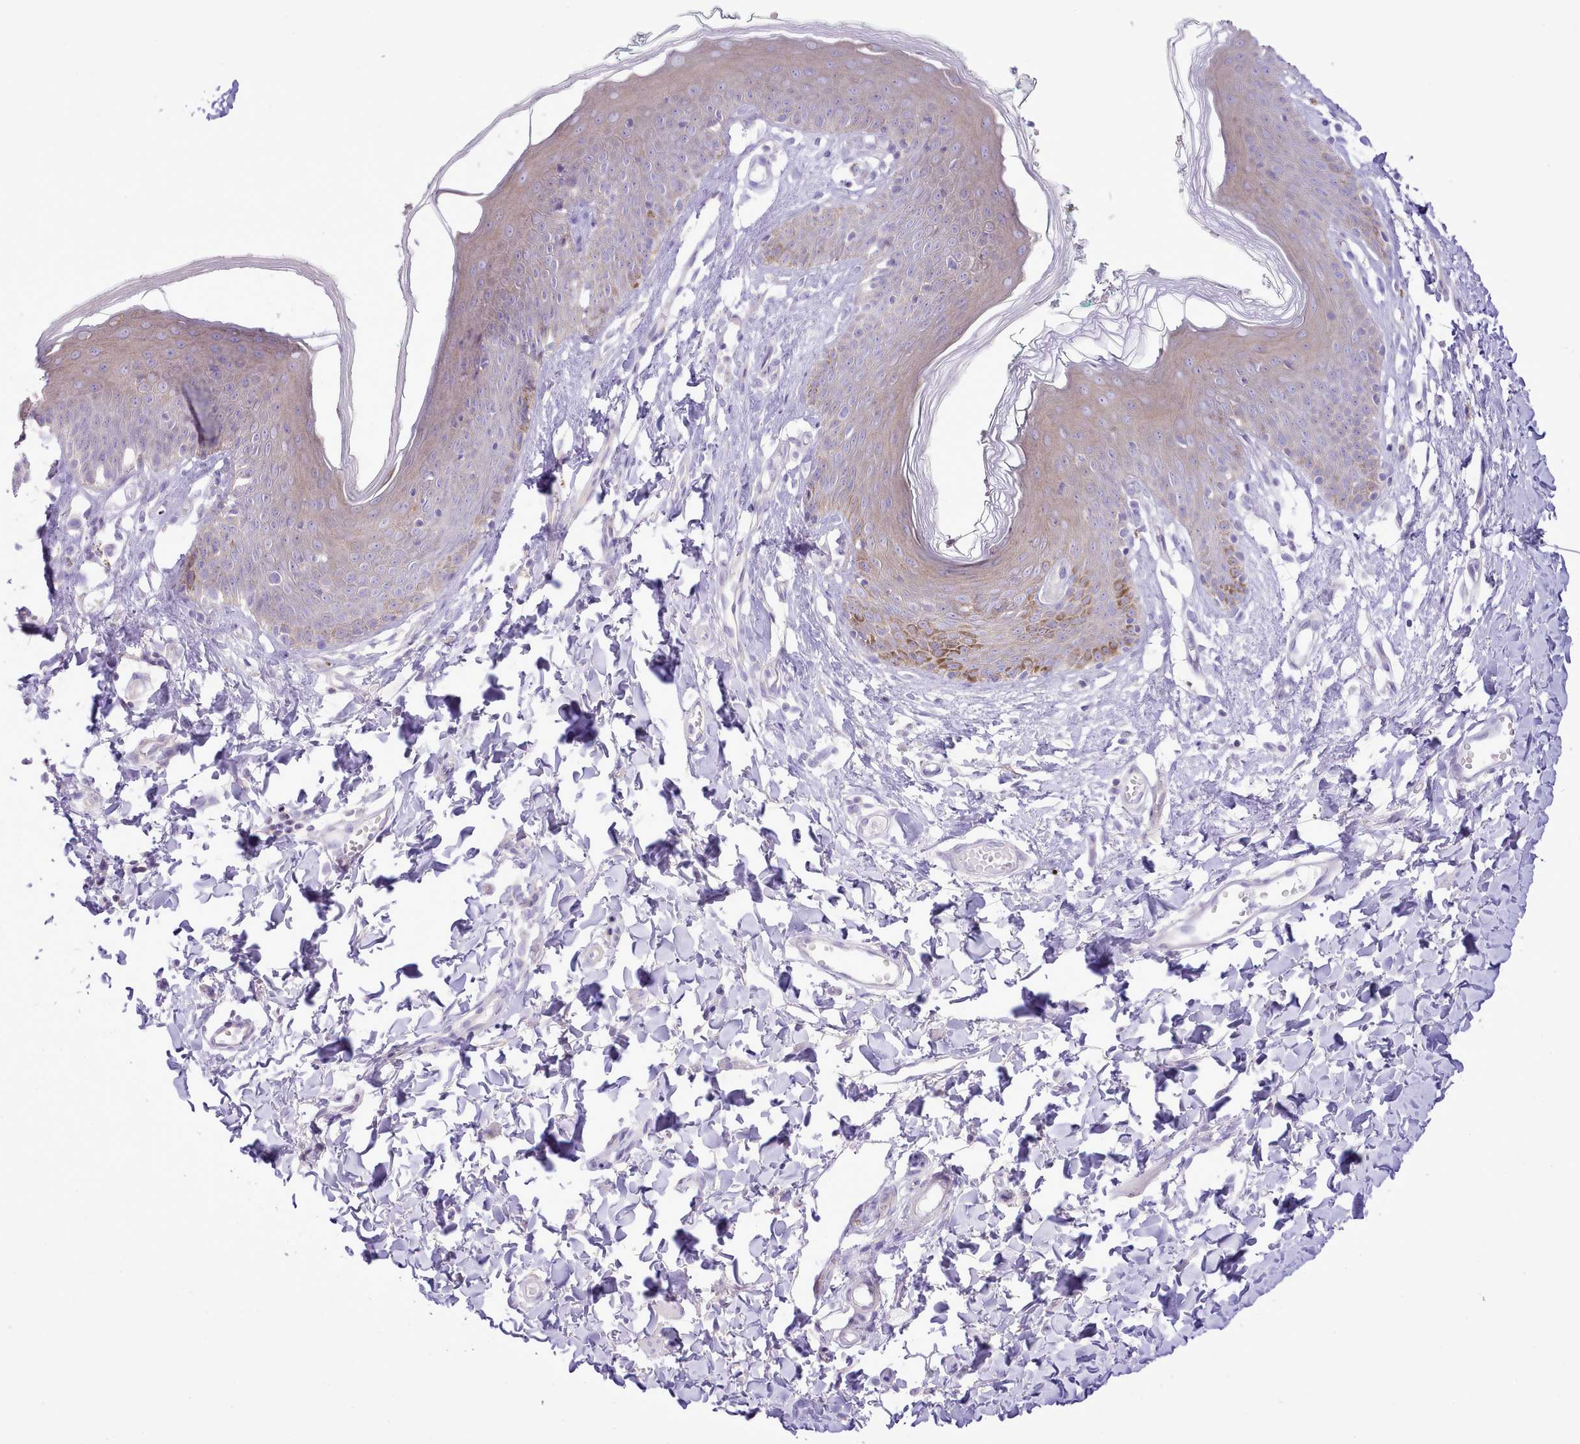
{"staining": {"intensity": "moderate", "quantity": "<25%", "location": "cytoplasmic/membranous"}, "tissue": "skin", "cell_type": "Epidermal cells", "image_type": "normal", "snomed": [{"axis": "morphology", "description": "Normal tissue, NOS"}, {"axis": "topography", "description": "Vulva"}], "caption": "Human skin stained for a protein (brown) demonstrates moderate cytoplasmic/membranous positive expression in about <25% of epidermal cells.", "gene": "MDFI", "patient": {"sex": "female", "age": 66}}